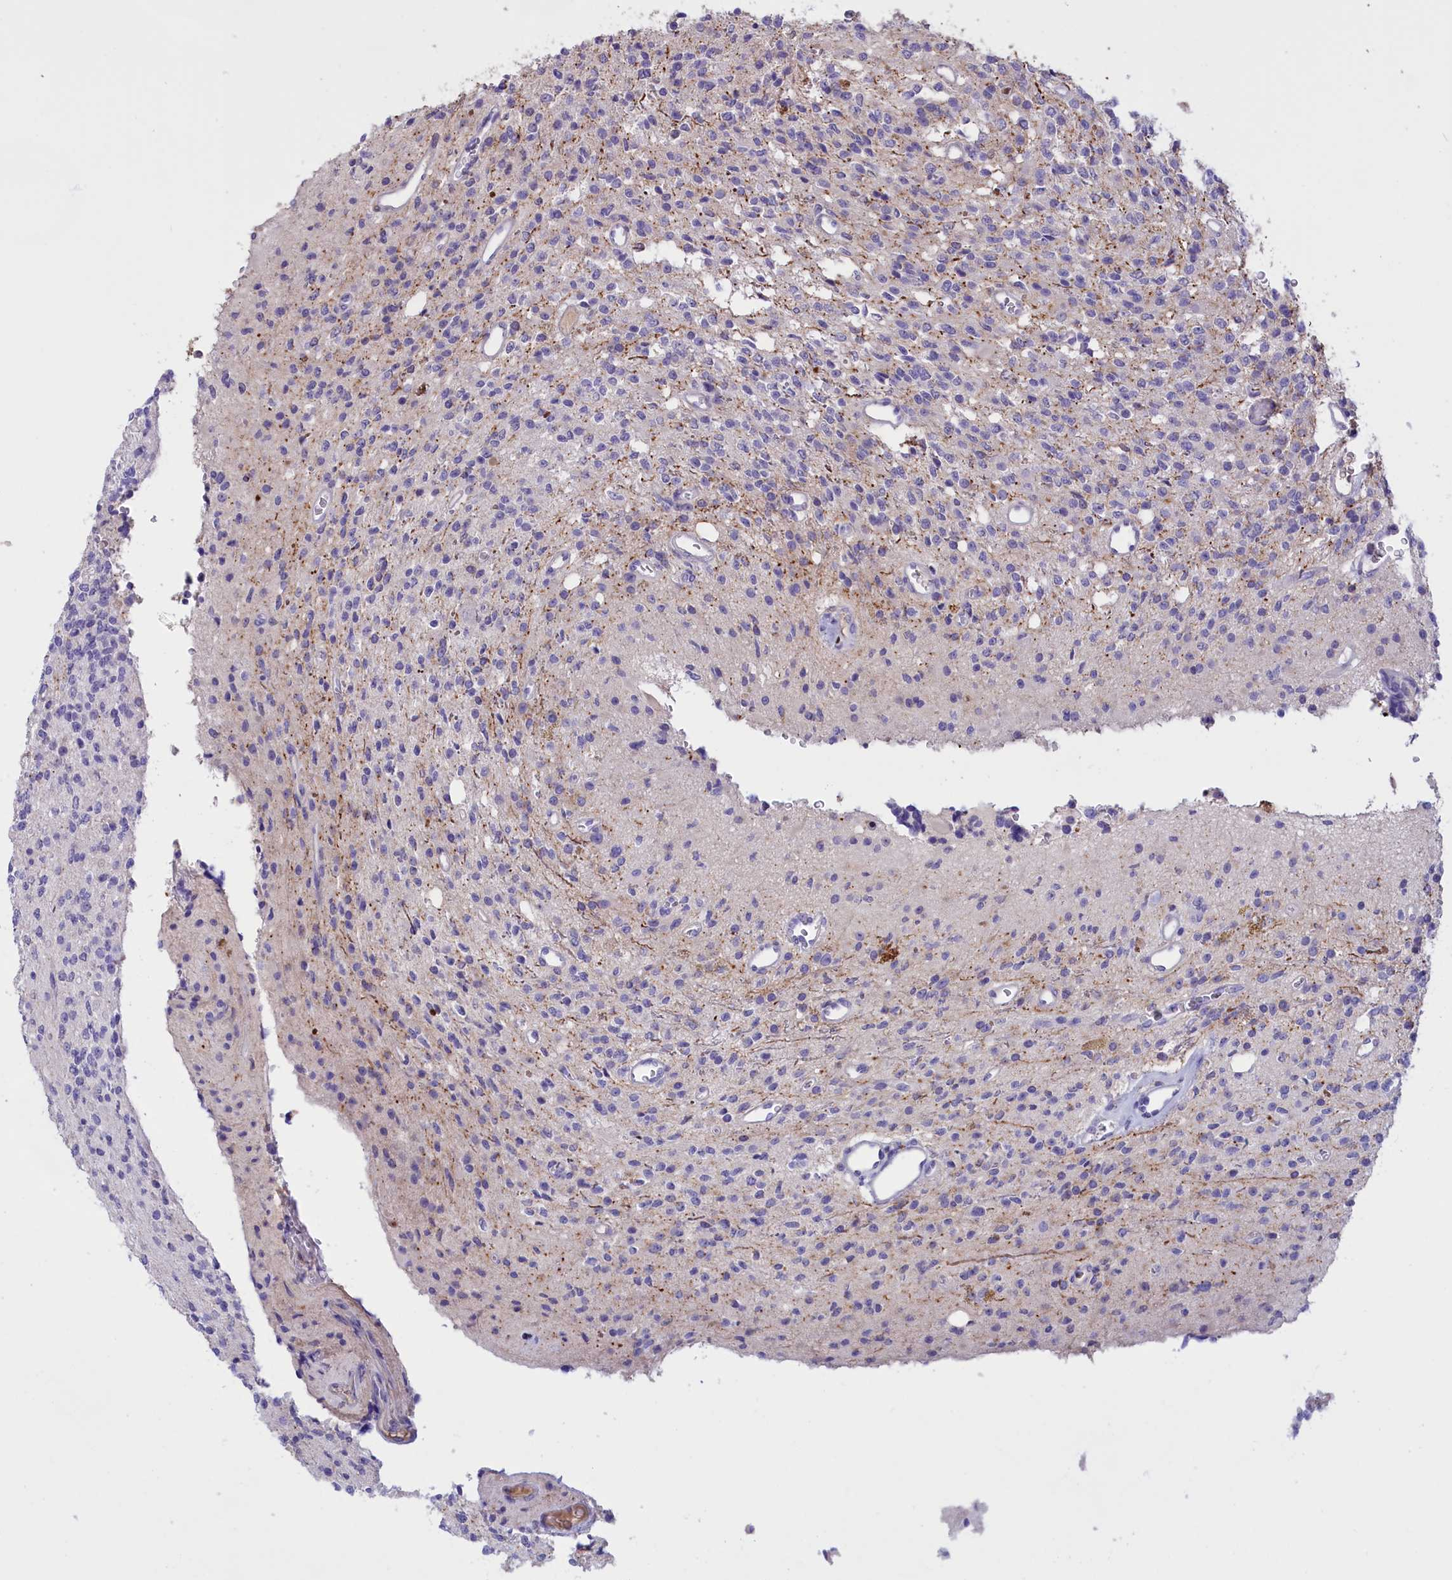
{"staining": {"intensity": "negative", "quantity": "none", "location": "none"}, "tissue": "glioma", "cell_type": "Tumor cells", "image_type": "cancer", "snomed": [{"axis": "morphology", "description": "Glioma, malignant, High grade"}, {"axis": "topography", "description": "Brain"}], "caption": "High magnification brightfield microscopy of glioma stained with DAB (3,3'-diaminobenzidine) (brown) and counterstained with hematoxylin (blue): tumor cells show no significant staining.", "gene": "FAM149B1", "patient": {"sex": "male", "age": 34}}